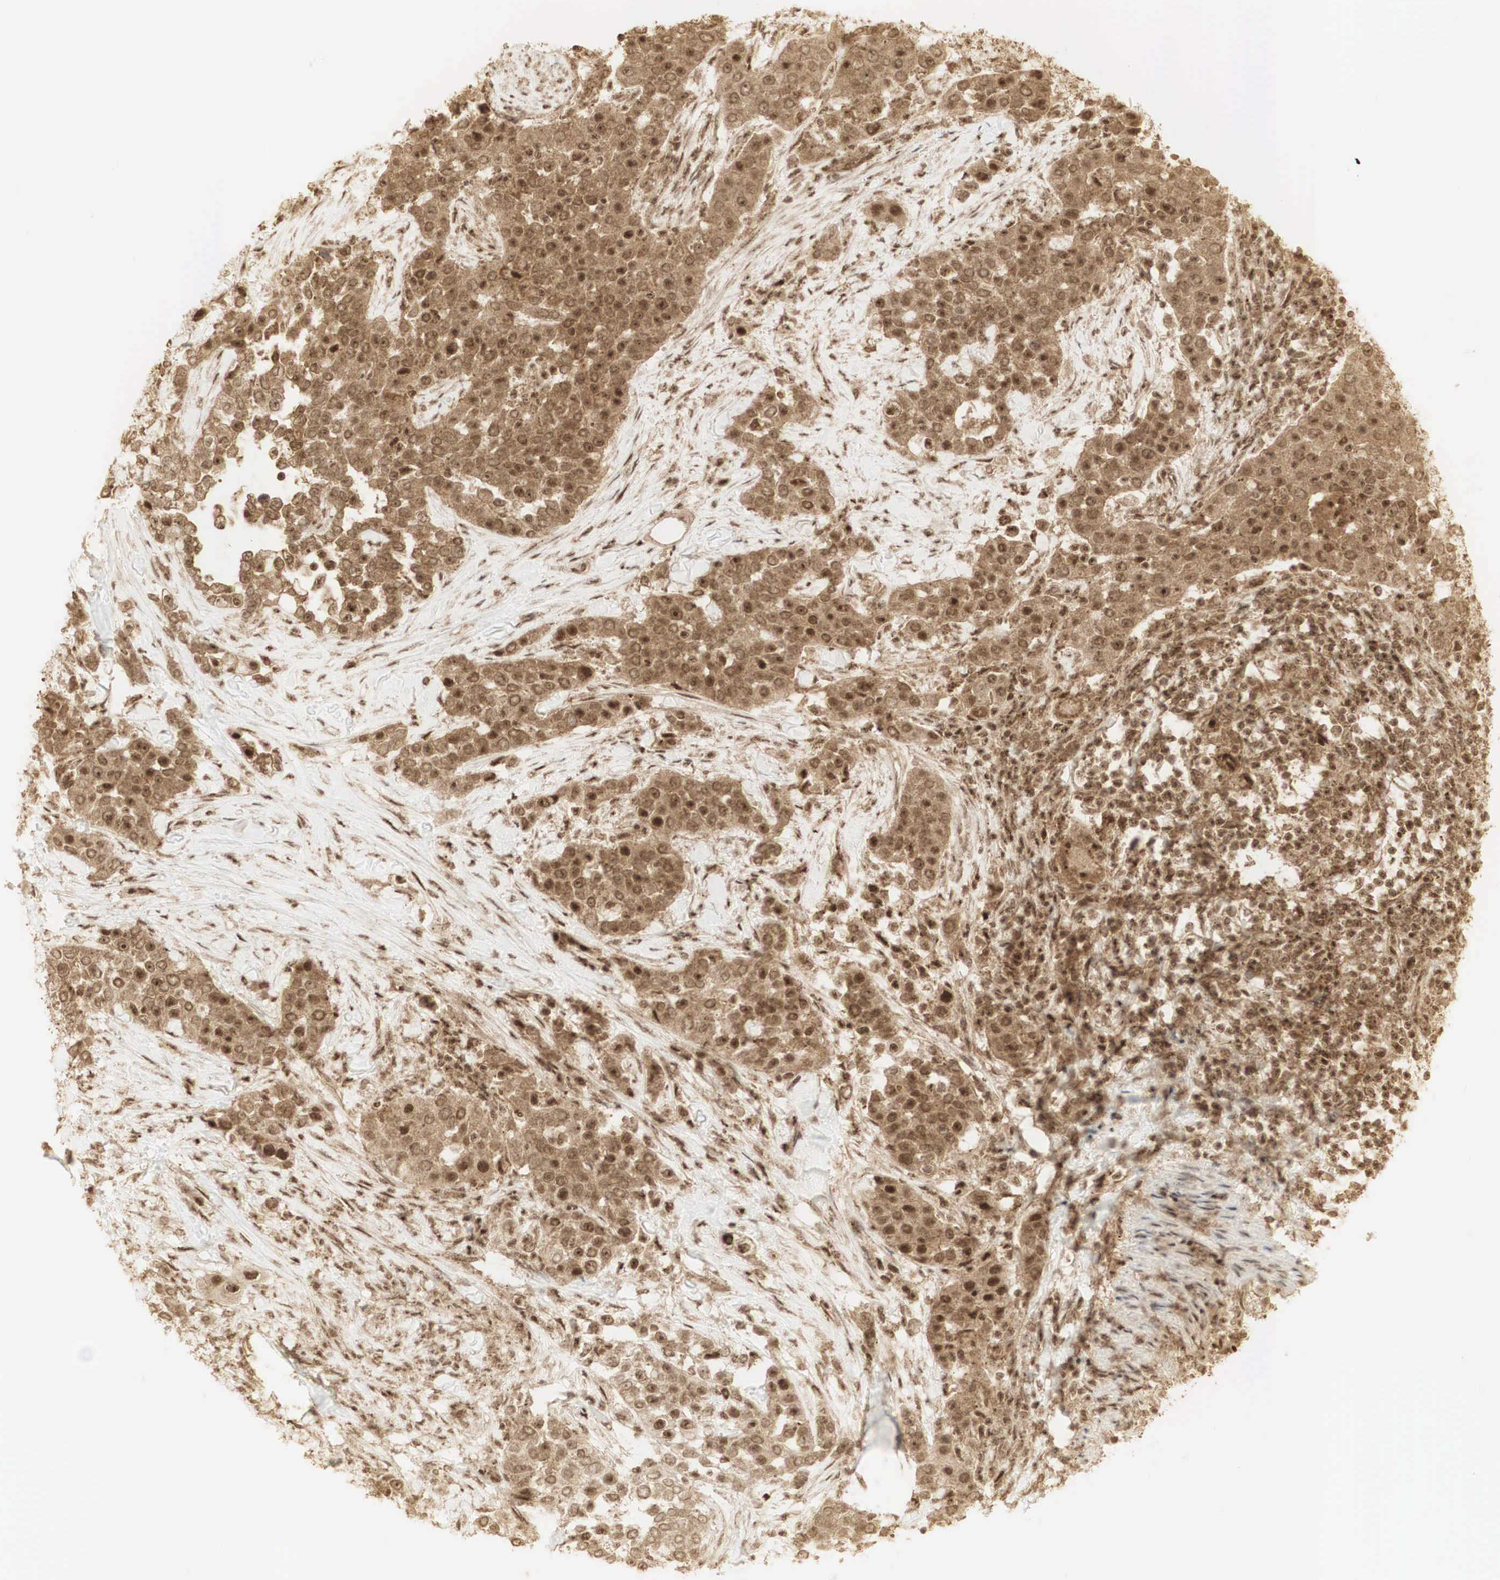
{"staining": {"intensity": "strong", "quantity": ">75%", "location": "cytoplasmic/membranous,nuclear"}, "tissue": "urothelial cancer", "cell_type": "Tumor cells", "image_type": "cancer", "snomed": [{"axis": "morphology", "description": "Urothelial carcinoma, High grade"}, {"axis": "topography", "description": "Urinary bladder"}], "caption": "Immunohistochemistry image of neoplastic tissue: human urothelial cancer stained using IHC shows high levels of strong protein expression localized specifically in the cytoplasmic/membranous and nuclear of tumor cells, appearing as a cytoplasmic/membranous and nuclear brown color.", "gene": "RNF113A", "patient": {"sex": "female", "age": 80}}